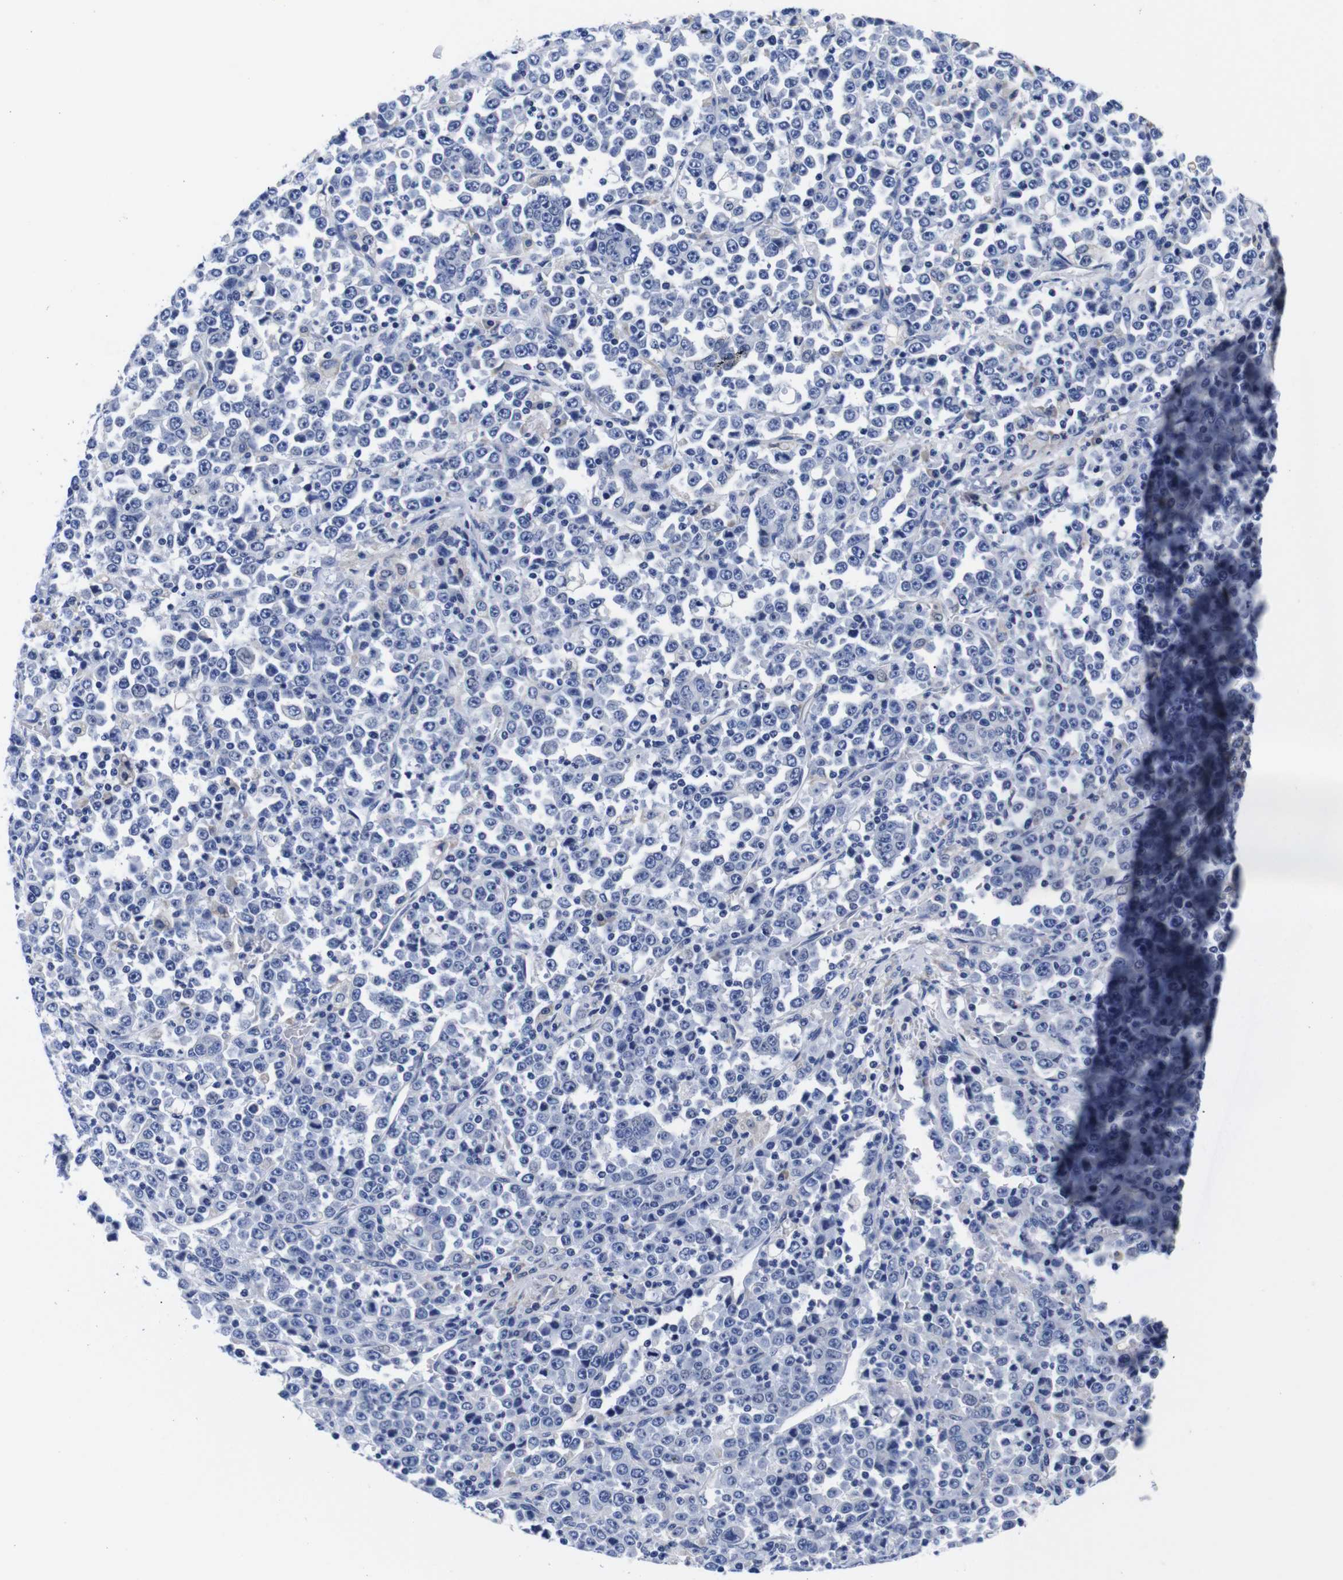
{"staining": {"intensity": "negative", "quantity": "none", "location": "none"}, "tissue": "stomach cancer", "cell_type": "Tumor cells", "image_type": "cancer", "snomed": [{"axis": "morphology", "description": "Normal tissue, NOS"}, {"axis": "morphology", "description": "Adenocarcinoma, NOS"}, {"axis": "topography", "description": "Stomach, upper"}, {"axis": "topography", "description": "Stomach"}], "caption": "DAB immunohistochemical staining of human stomach cancer (adenocarcinoma) exhibits no significant positivity in tumor cells. (DAB IHC visualized using brightfield microscopy, high magnification).", "gene": "CLEC4G", "patient": {"sex": "male", "age": 59}}